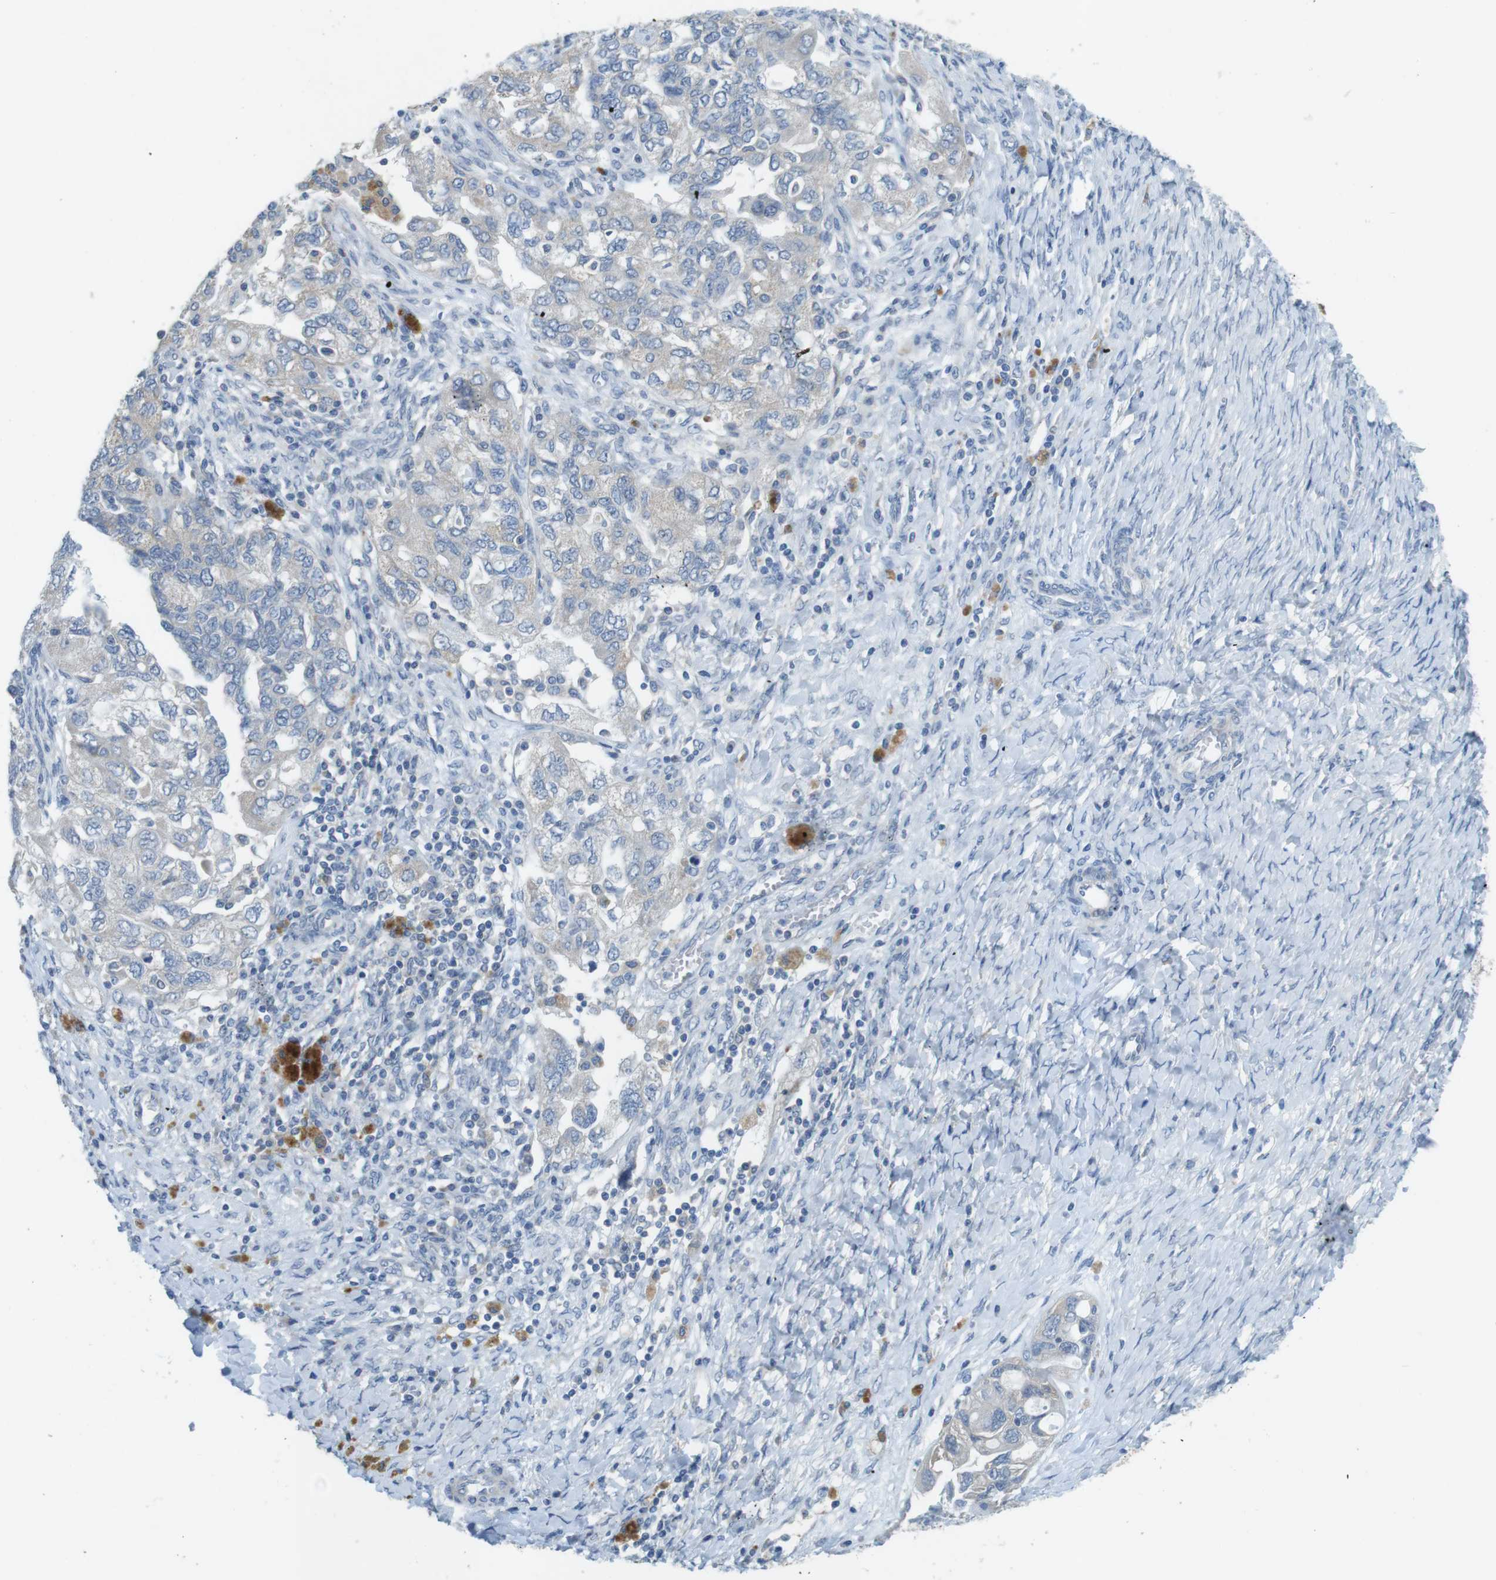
{"staining": {"intensity": "negative", "quantity": "none", "location": "none"}, "tissue": "ovarian cancer", "cell_type": "Tumor cells", "image_type": "cancer", "snomed": [{"axis": "morphology", "description": "Carcinoma, NOS"}, {"axis": "morphology", "description": "Cystadenocarcinoma, serous, NOS"}, {"axis": "topography", "description": "Ovary"}], "caption": "Ovarian cancer was stained to show a protein in brown. There is no significant positivity in tumor cells.", "gene": "TYW1", "patient": {"sex": "female", "age": 69}}